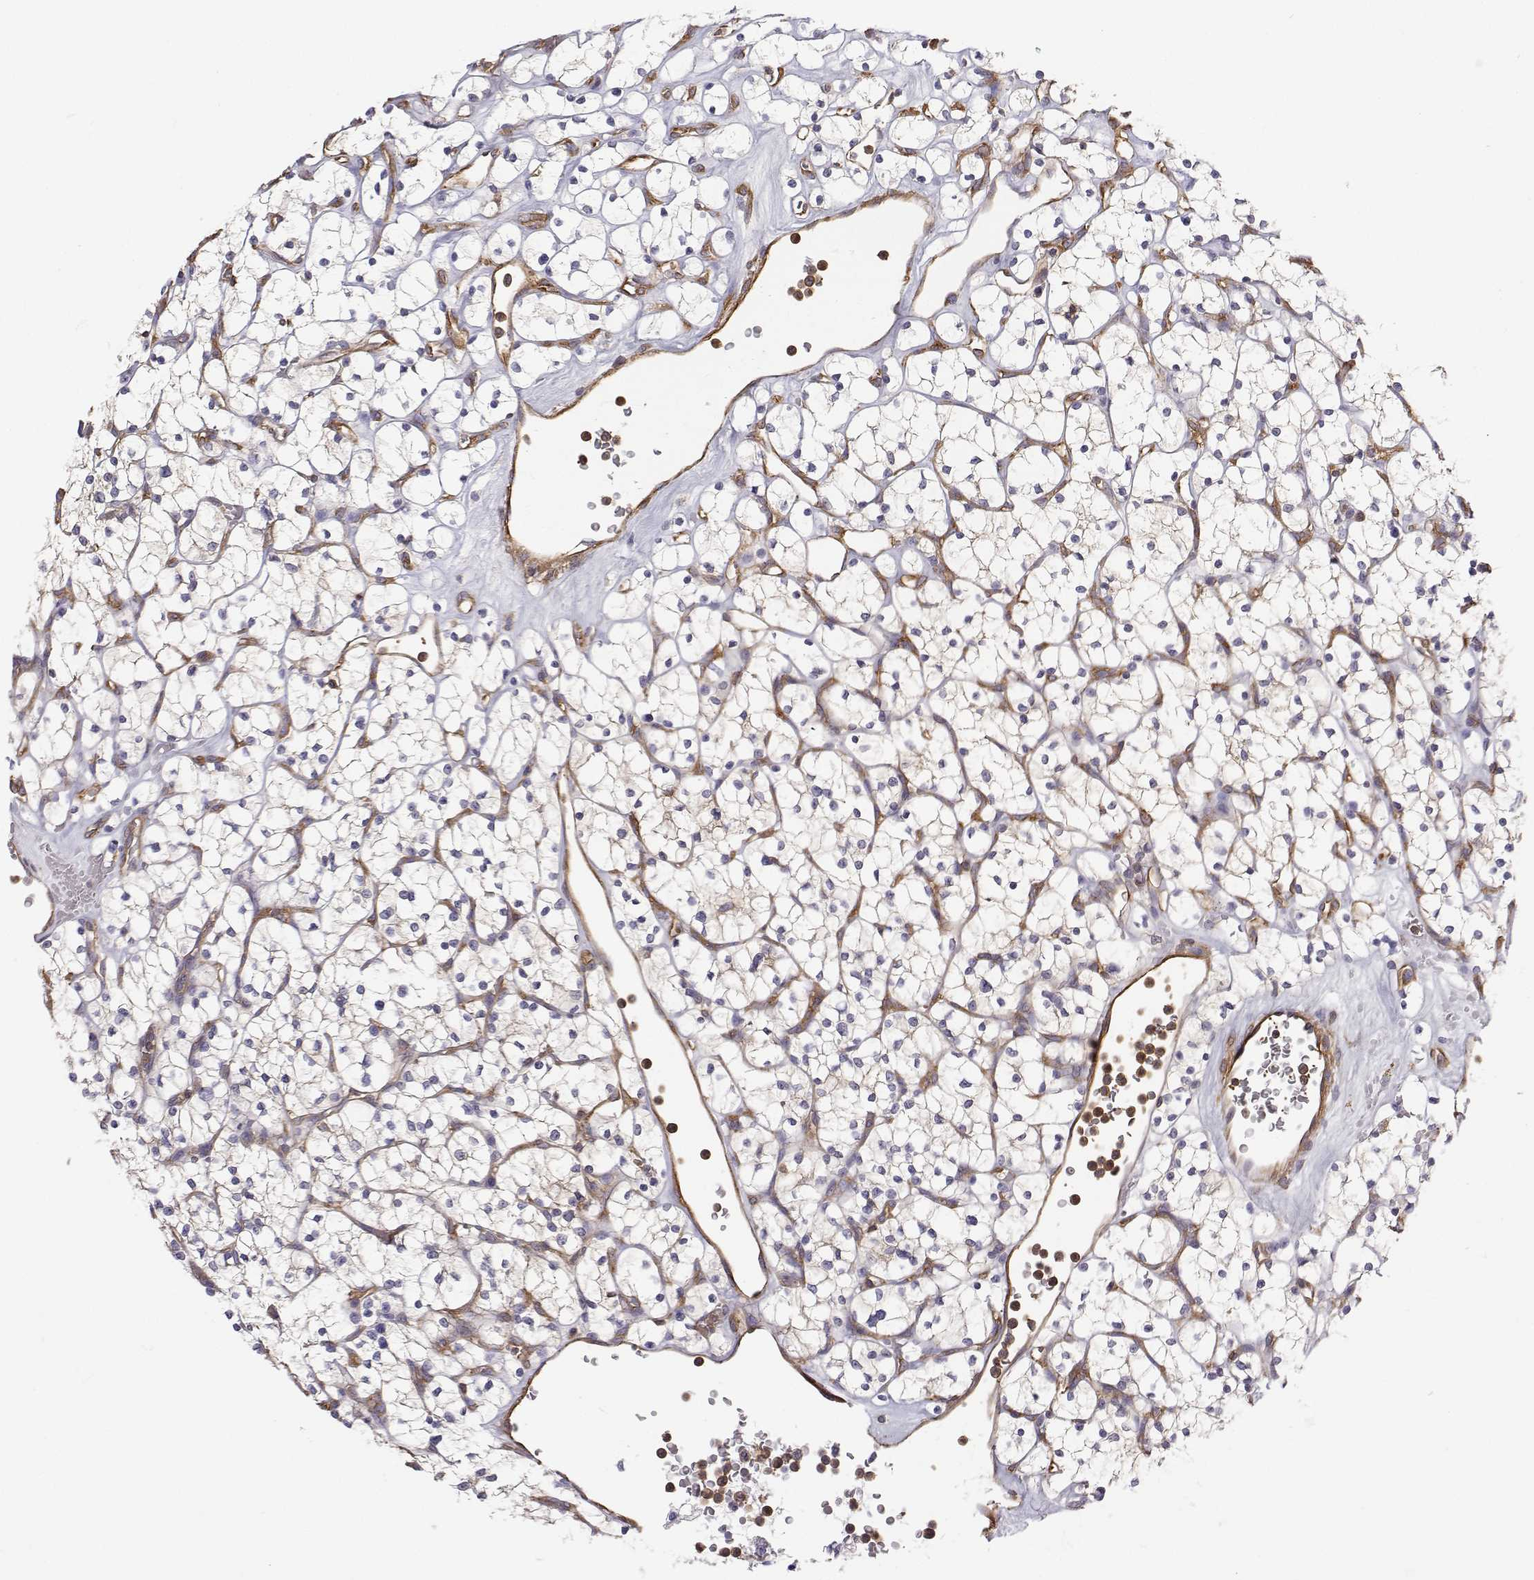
{"staining": {"intensity": "negative", "quantity": "none", "location": "none"}, "tissue": "renal cancer", "cell_type": "Tumor cells", "image_type": "cancer", "snomed": [{"axis": "morphology", "description": "Adenocarcinoma, NOS"}, {"axis": "topography", "description": "Kidney"}], "caption": "There is no significant expression in tumor cells of adenocarcinoma (renal).", "gene": "MYH9", "patient": {"sex": "female", "age": 64}}